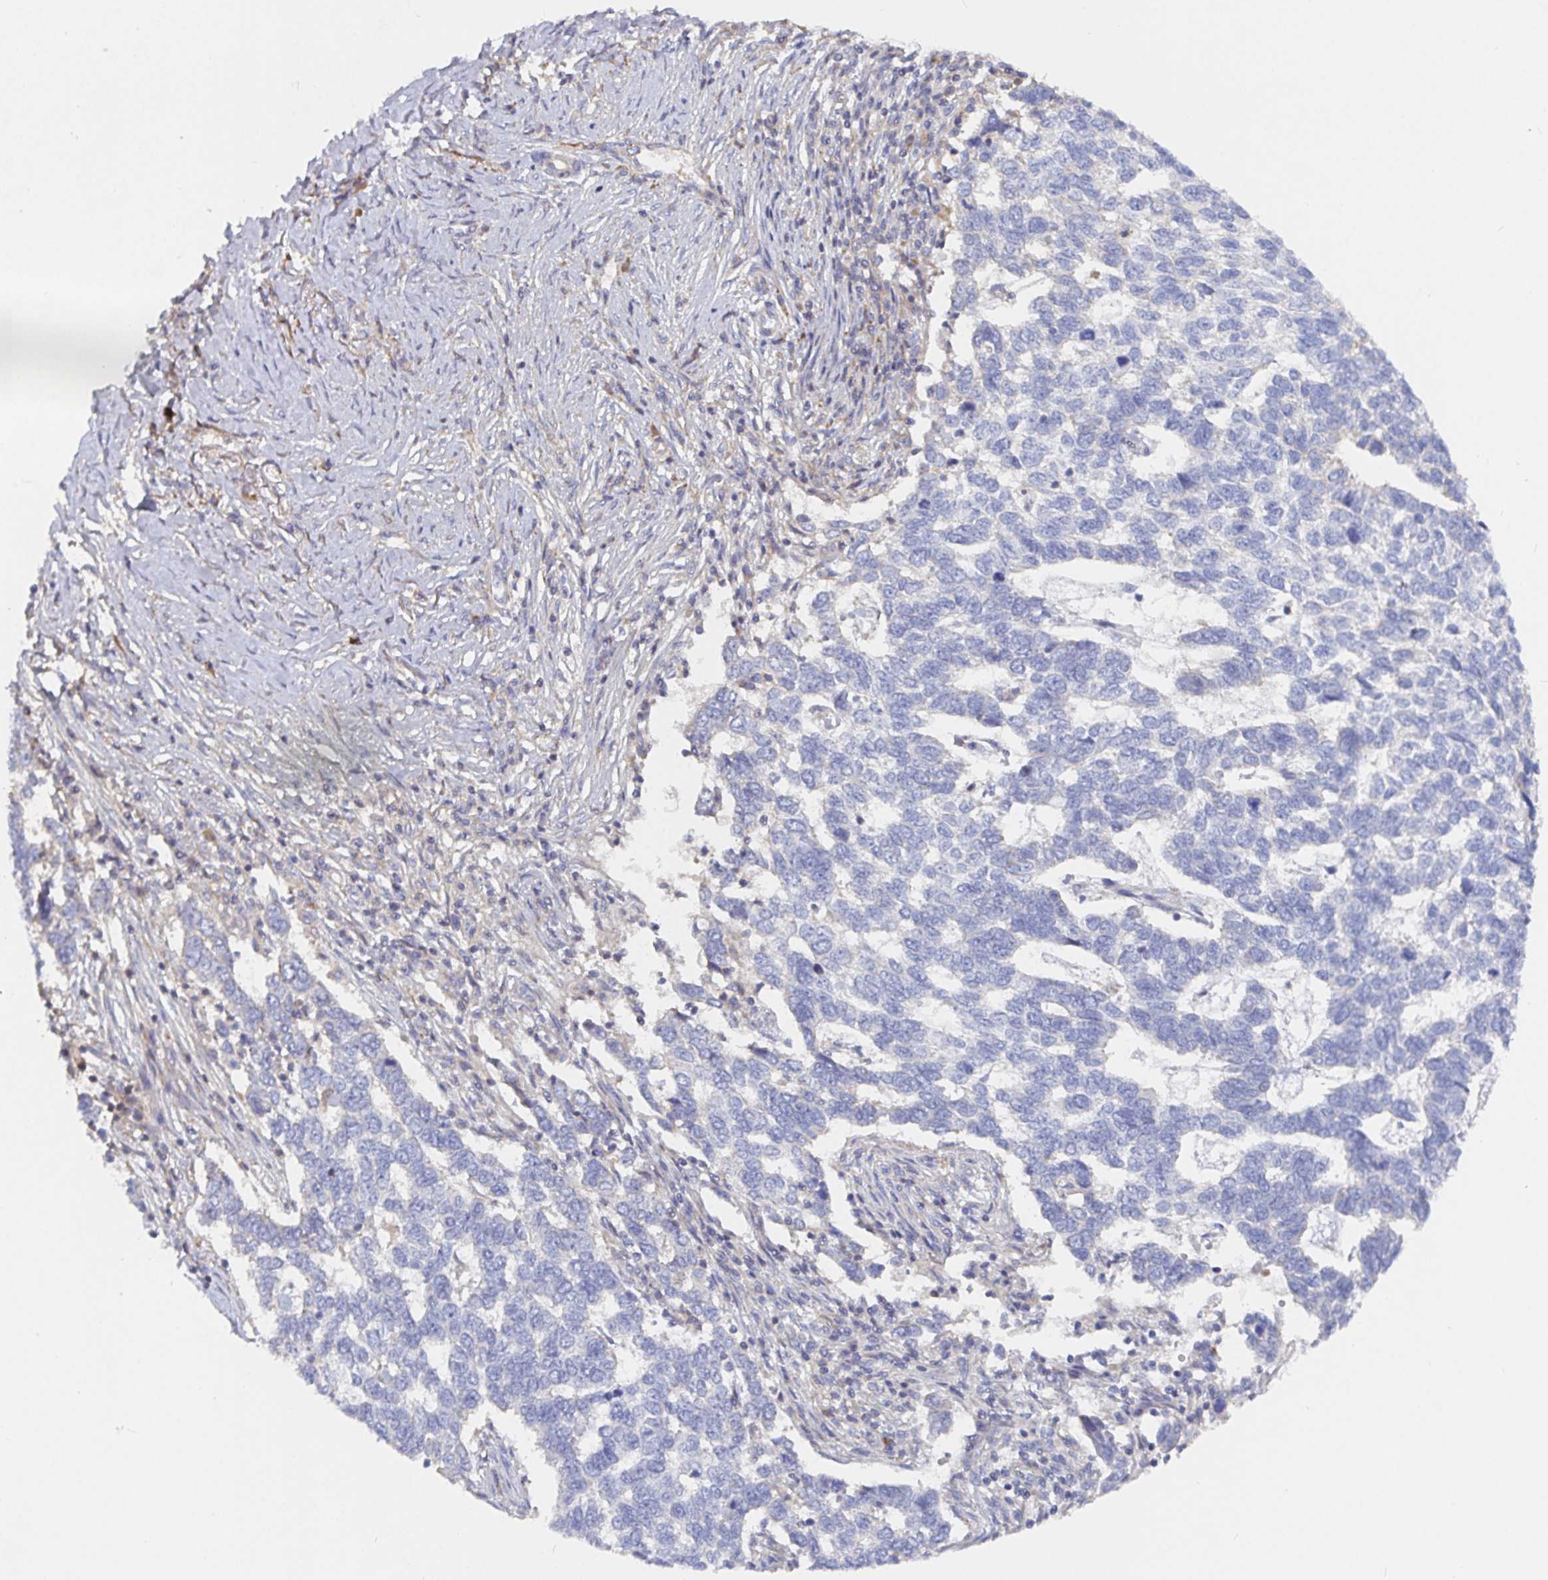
{"staining": {"intensity": "negative", "quantity": "none", "location": "none"}, "tissue": "skin cancer", "cell_type": "Tumor cells", "image_type": "cancer", "snomed": [{"axis": "morphology", "description": "Basal cell carcinoma"}, {"axis": "topography", "description": "Skin"}], "caption": "DAB (3,3'-diaminobenzidine) immunohistochemical staining of basal cell carcinoma (skin) displays no significant expression in tumor cells.", "gene": "IRAK2", "patient": {"sex": "female", "age": 65}}